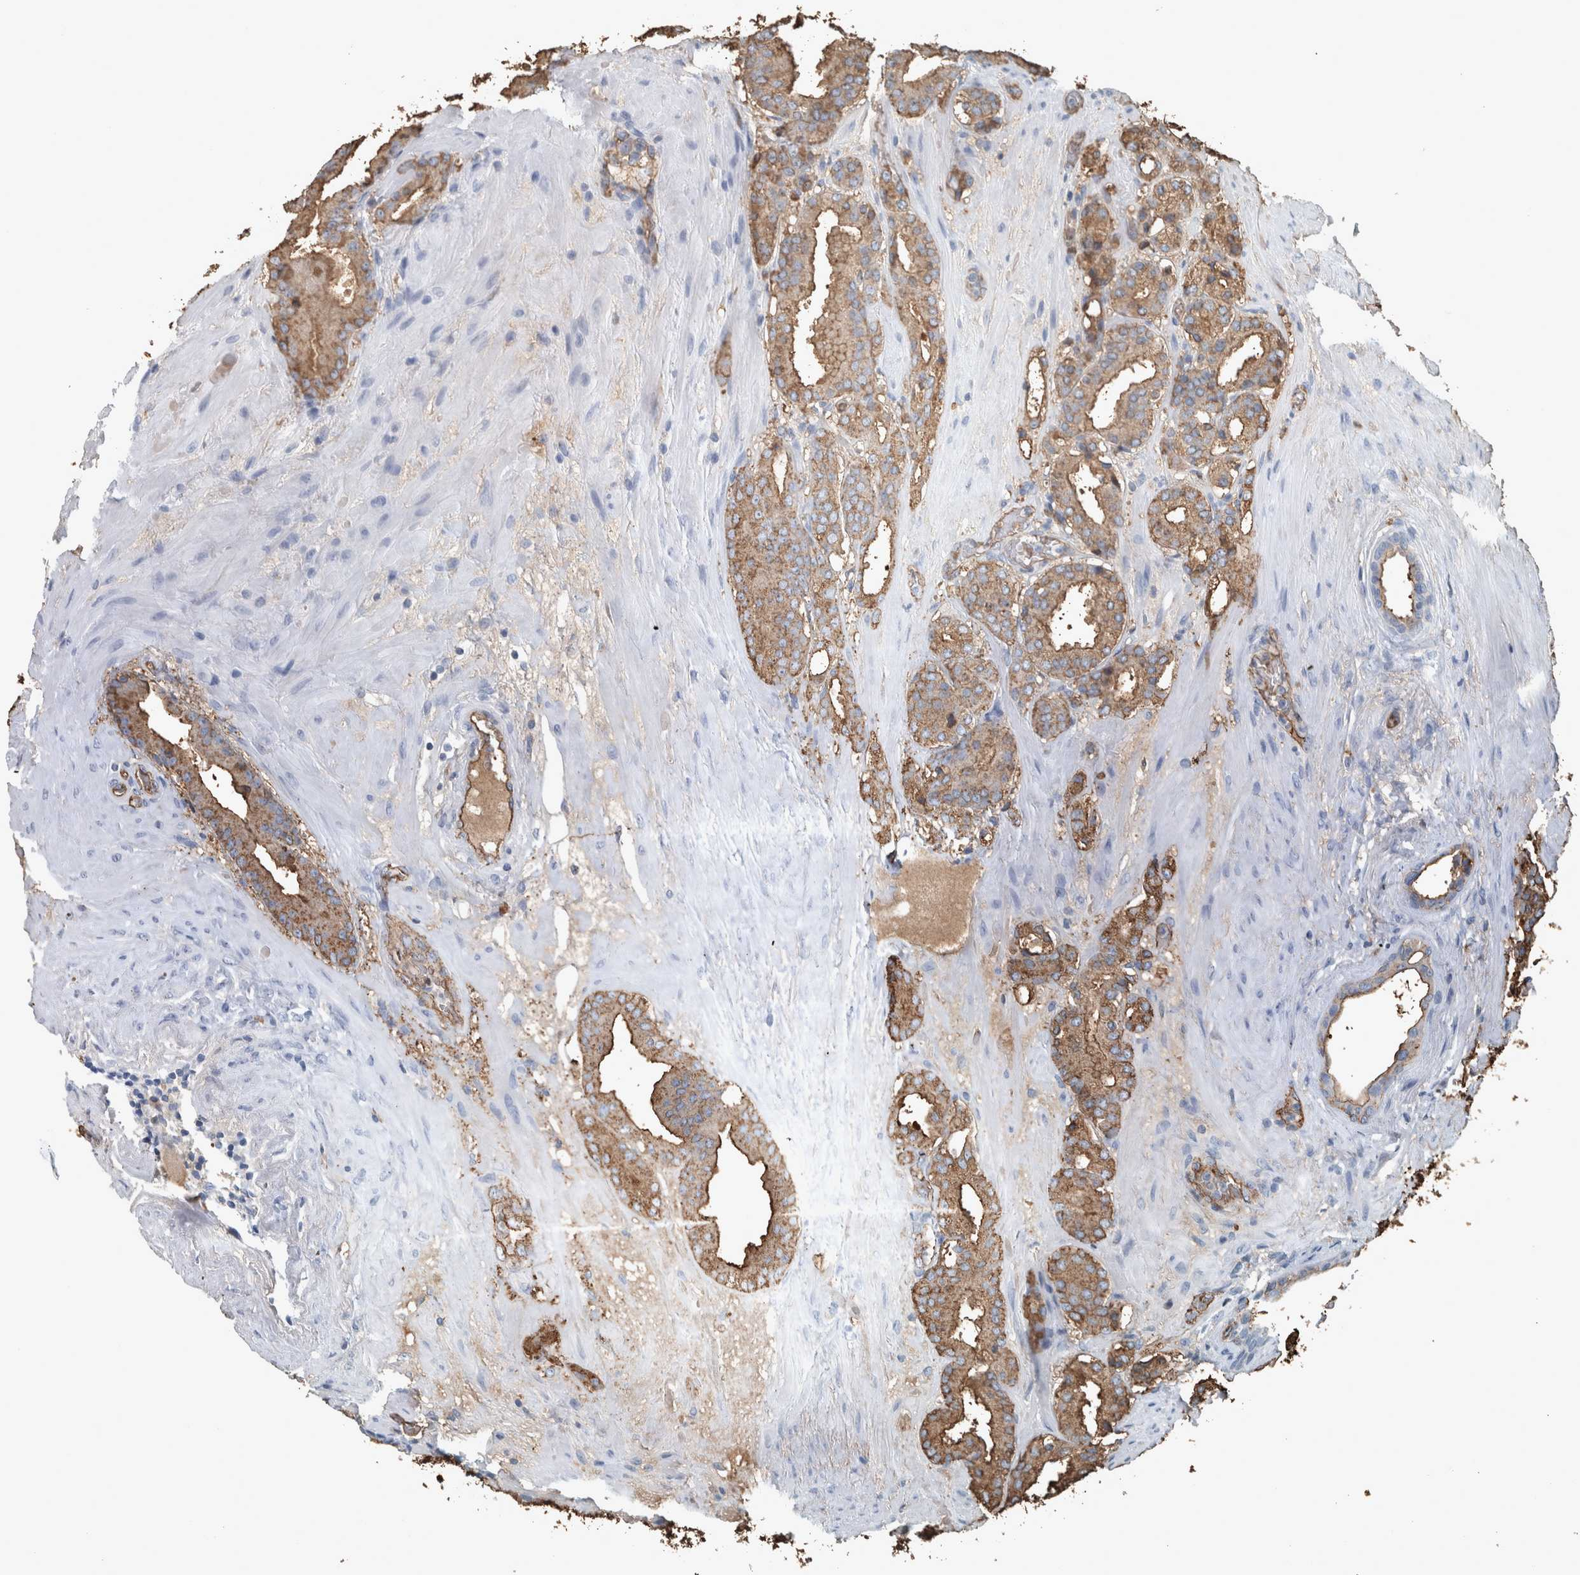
{"staining": {"intensity": "moderate", "quantity": ">75%", "location": "cytoplasmic/membranous"}, "tissue": "prostate cancer", "cell_type": "Tumor cells", "image_type": "cancer", "snomed": [{"axis": "morphology", "description": "Adenocarcinoma, Low grade"}, {"axis": "topography", "description": "Prostate"}], "caption": "An IHC micrograph of neoplastic tissue is shown. Protein staining in brown highlights moderate cytoplasmic/membranous positivity in adenocarcinoma (low-grade) (prostate) within tumor cells.", "gene": "LBP", "patient": {"sex": "male", "age": 69}}